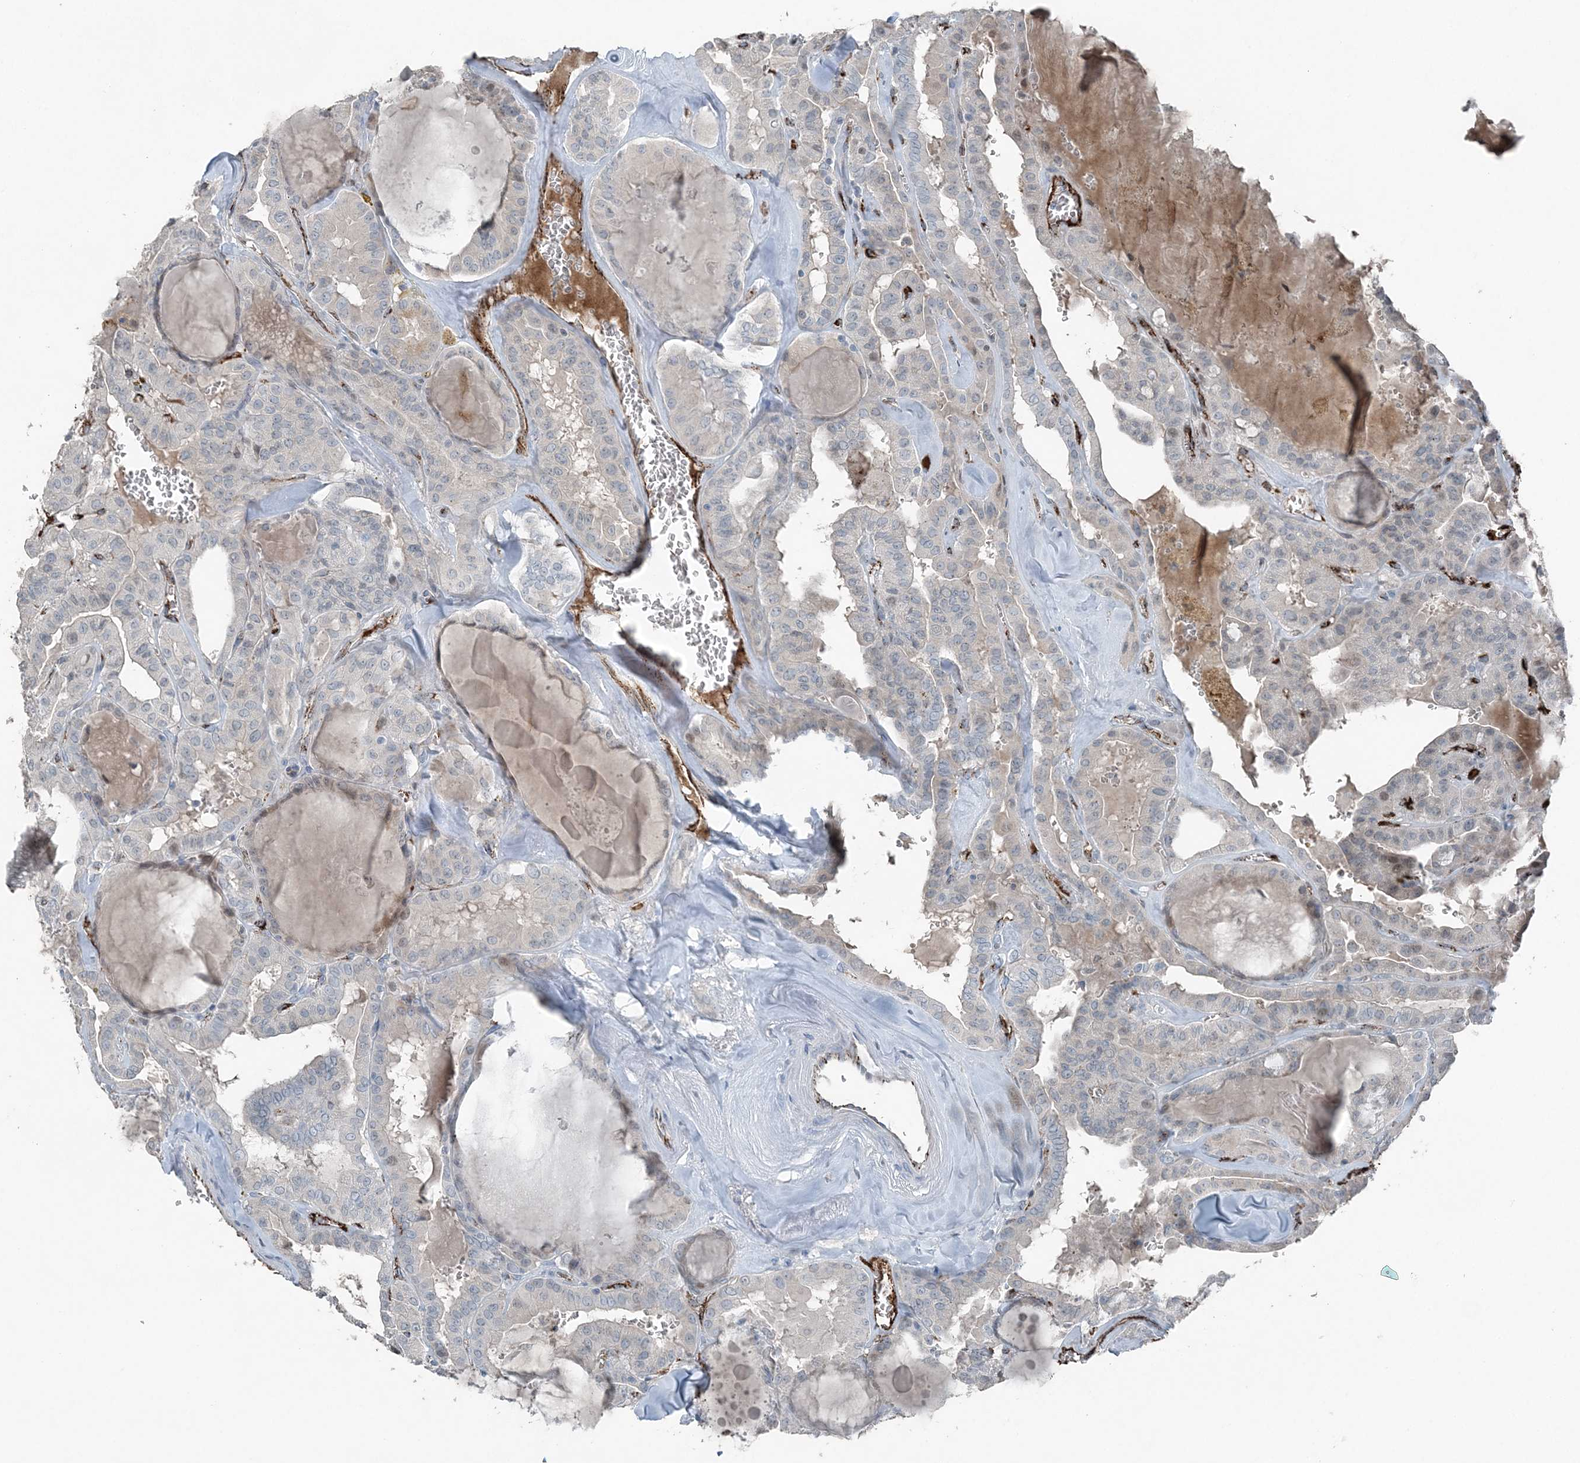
{"staining": {"intensity": "negative", "quantity": "none", "location": "none"}, "tissue": "thyroid cancer", "cell_type": "Tumor cells", "image_type": "cancer", "snomed": [{"axis": "morphology", "description": "Papillary adenocarcinoma, NOS"}, {"axis": "topography", "description": "Thyroid gland"}], "caption": "Thyroid papillary adenocarcinoma was stained to show a protein in brown. There is no significant positivity in tumor cells.", "gene": "ELOVL7", "patient": {"sex": "male", "age": 52}}